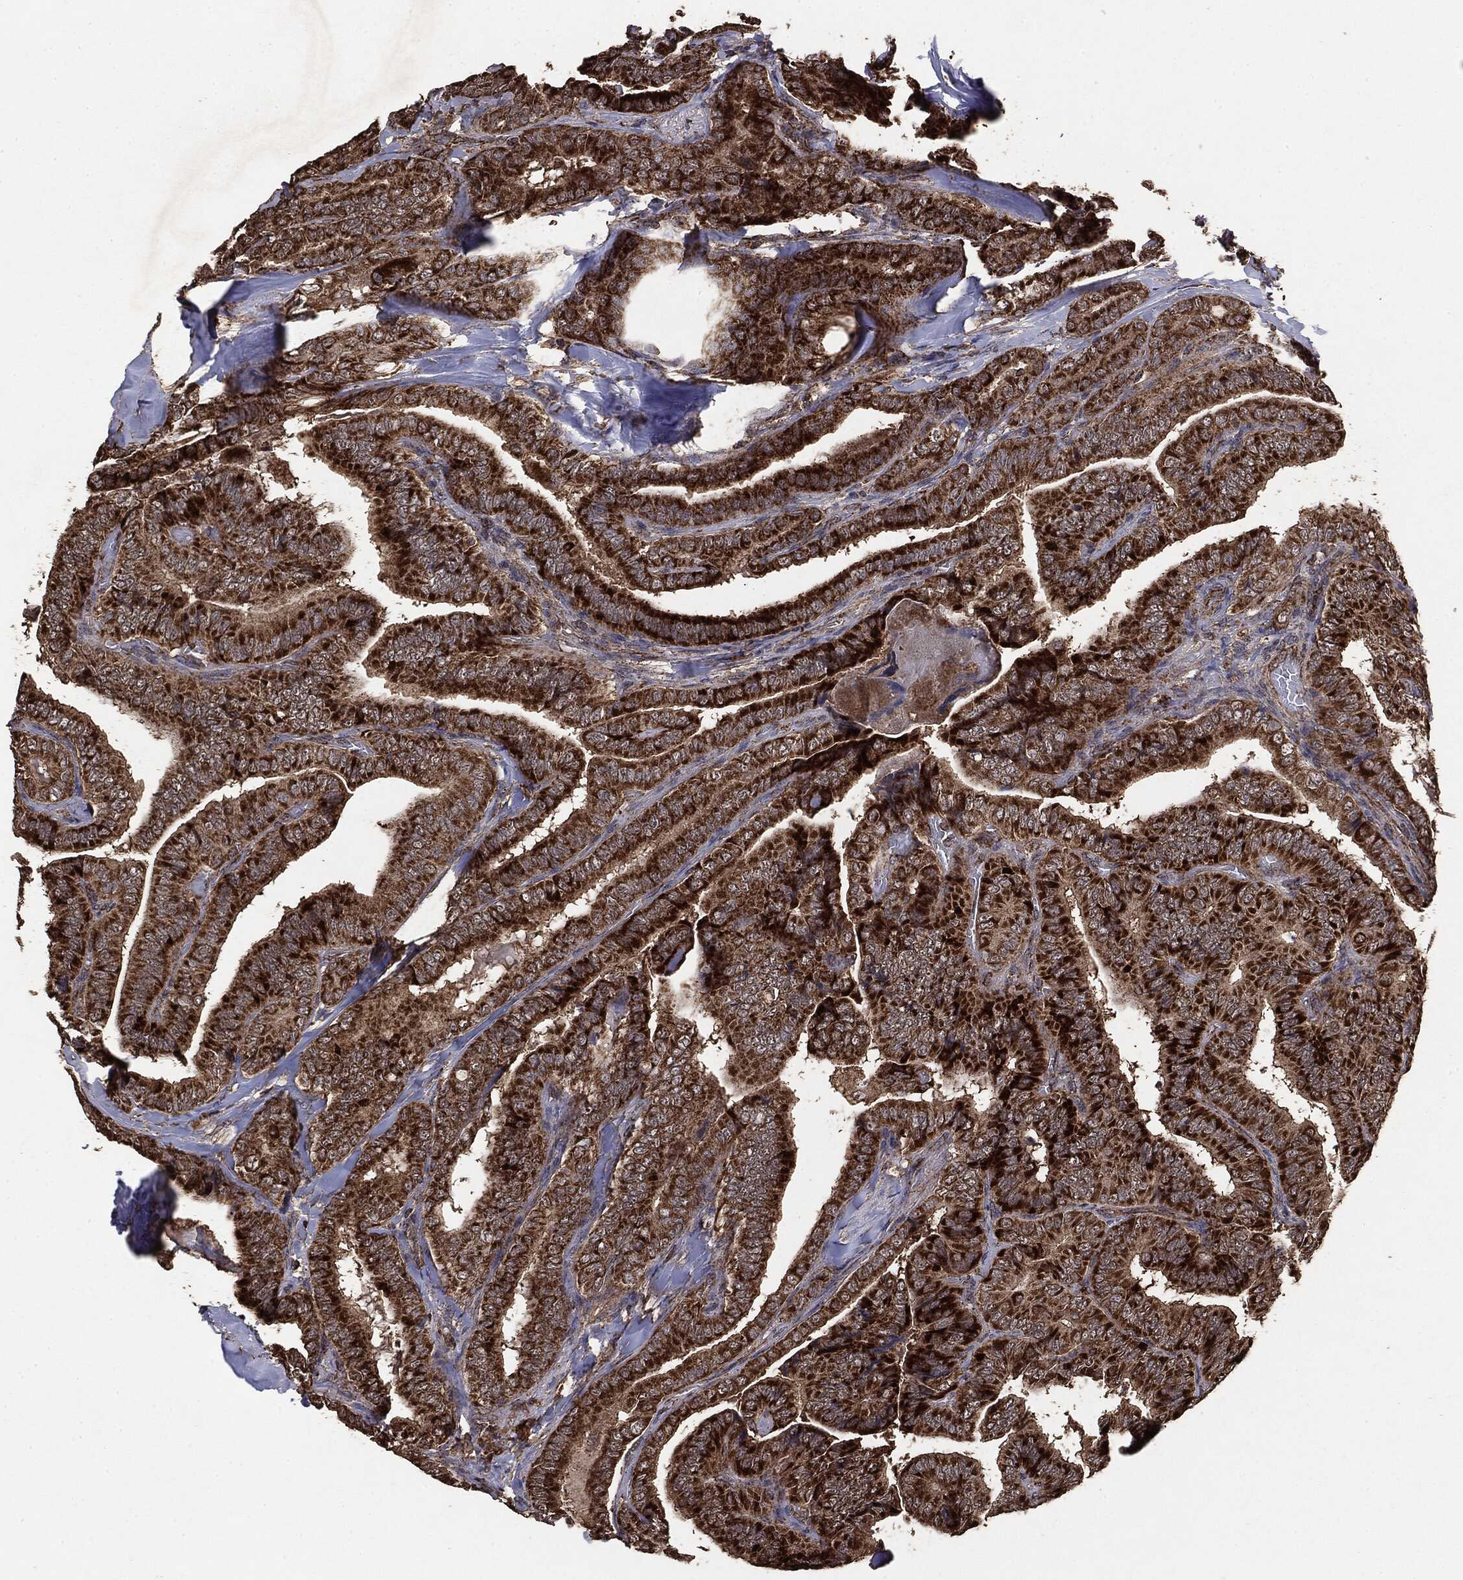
{"staining": {"intensity": "strong", "quantity": ">75%", "location": "cytoplasmic/membranous"}, "tissue": "thyroid cancer", "cell_type": "Tumor cells", "image_type": "cancer", "snomed": [{"axis": "morphology", "description": "Papillary adenocarcinoma, NOS"}, {"axis": "topography", "description": "Thyroid gland"}], "caption": "DAB immunohistochemical staining of thyroid cancer demonstrates strong cytoplasmic/membranous protein positivity in approximately >75% of tumor cells.", "gene": "MTOR", "patient": {"sex": "male", "age": 61}}